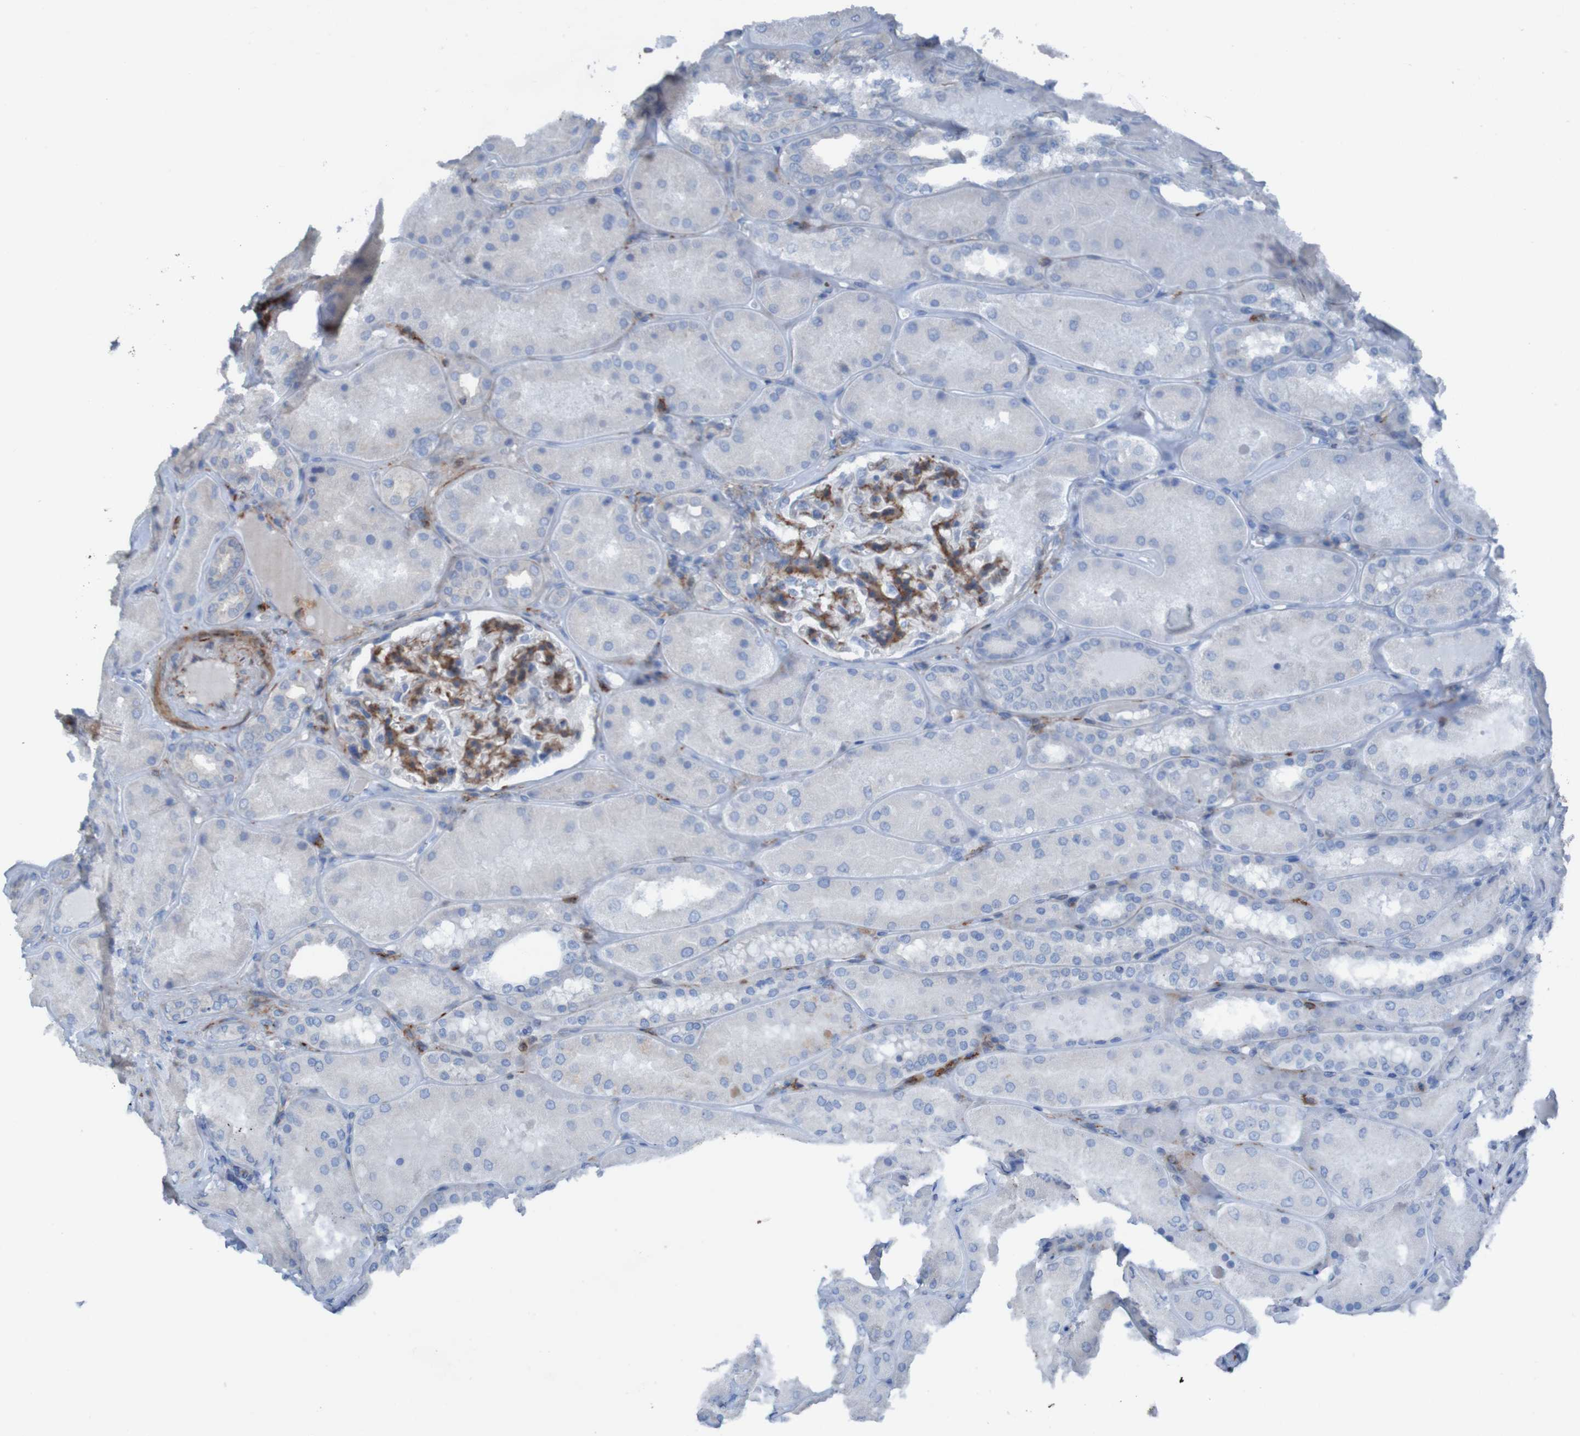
{"staining": {"intensity": "strong", "quantity": "<25%", "location": "cytoplasmic/membranous"}, "tissue": "kidney", "cell_type": "Cells in glomeruli", "image_type": "normal", "snomed": [{"axis": "morphology", "description": "Normal tissue, NOS"}, {"axis": "topography", "description": "Kidney"}], "caption": "Immunohistochemical staining of unremarkable kidney exhibits medium levels of strong cytoplasmic/membranous expression in about <25% of cells in glomeruli. The staining was performed using DAB (3,3'-diaminobenzidine), with brown indicating positive protein expression. Nuclei are stained blue with hematoxylin.", "gene": "RNF182", "patient": {"sex": "female", "age": 56}}